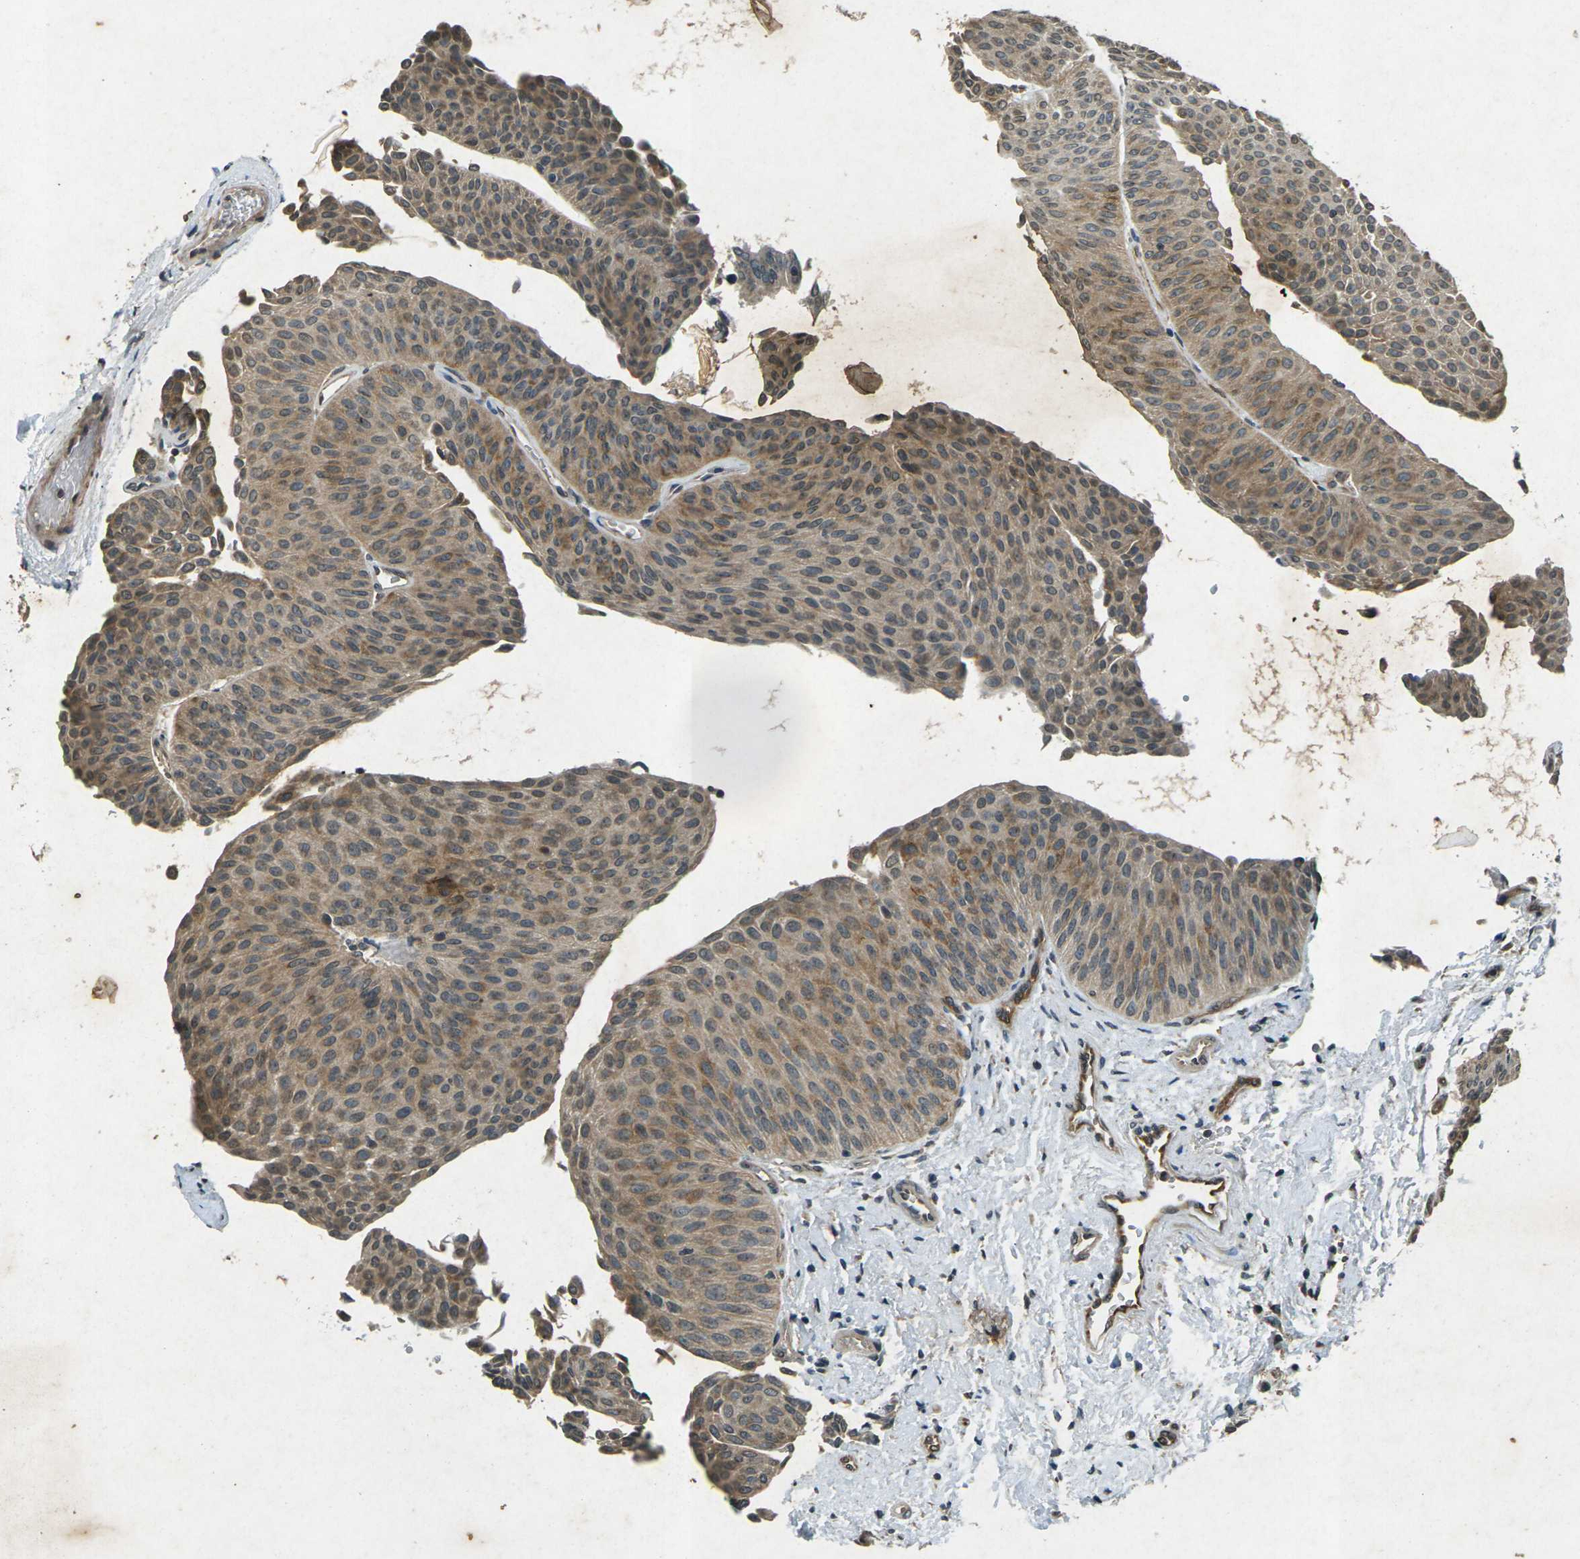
{"staining": {"intensity": "moderate", "quantity": ">75%", "location": "cytoplasmic/membranous"}, "tissue": "urothelial cancer", "cell_type": "Tumor cells", "image_type": "cancer", "snomed": [{"axis": "morphology", "description": "Urothelial carcinoma, Low grade"}, {"axis": "topography", "description": "Urinary bladder"}], "caption": "This photomicrograph demonstrates IHC staining of urothelial cancer, with medium moderate cytoplasmic/membranous positivity in about >75% of tumor cells.", "gene": "PDE2A", "patient": {"sex": "female", "age": 60}}